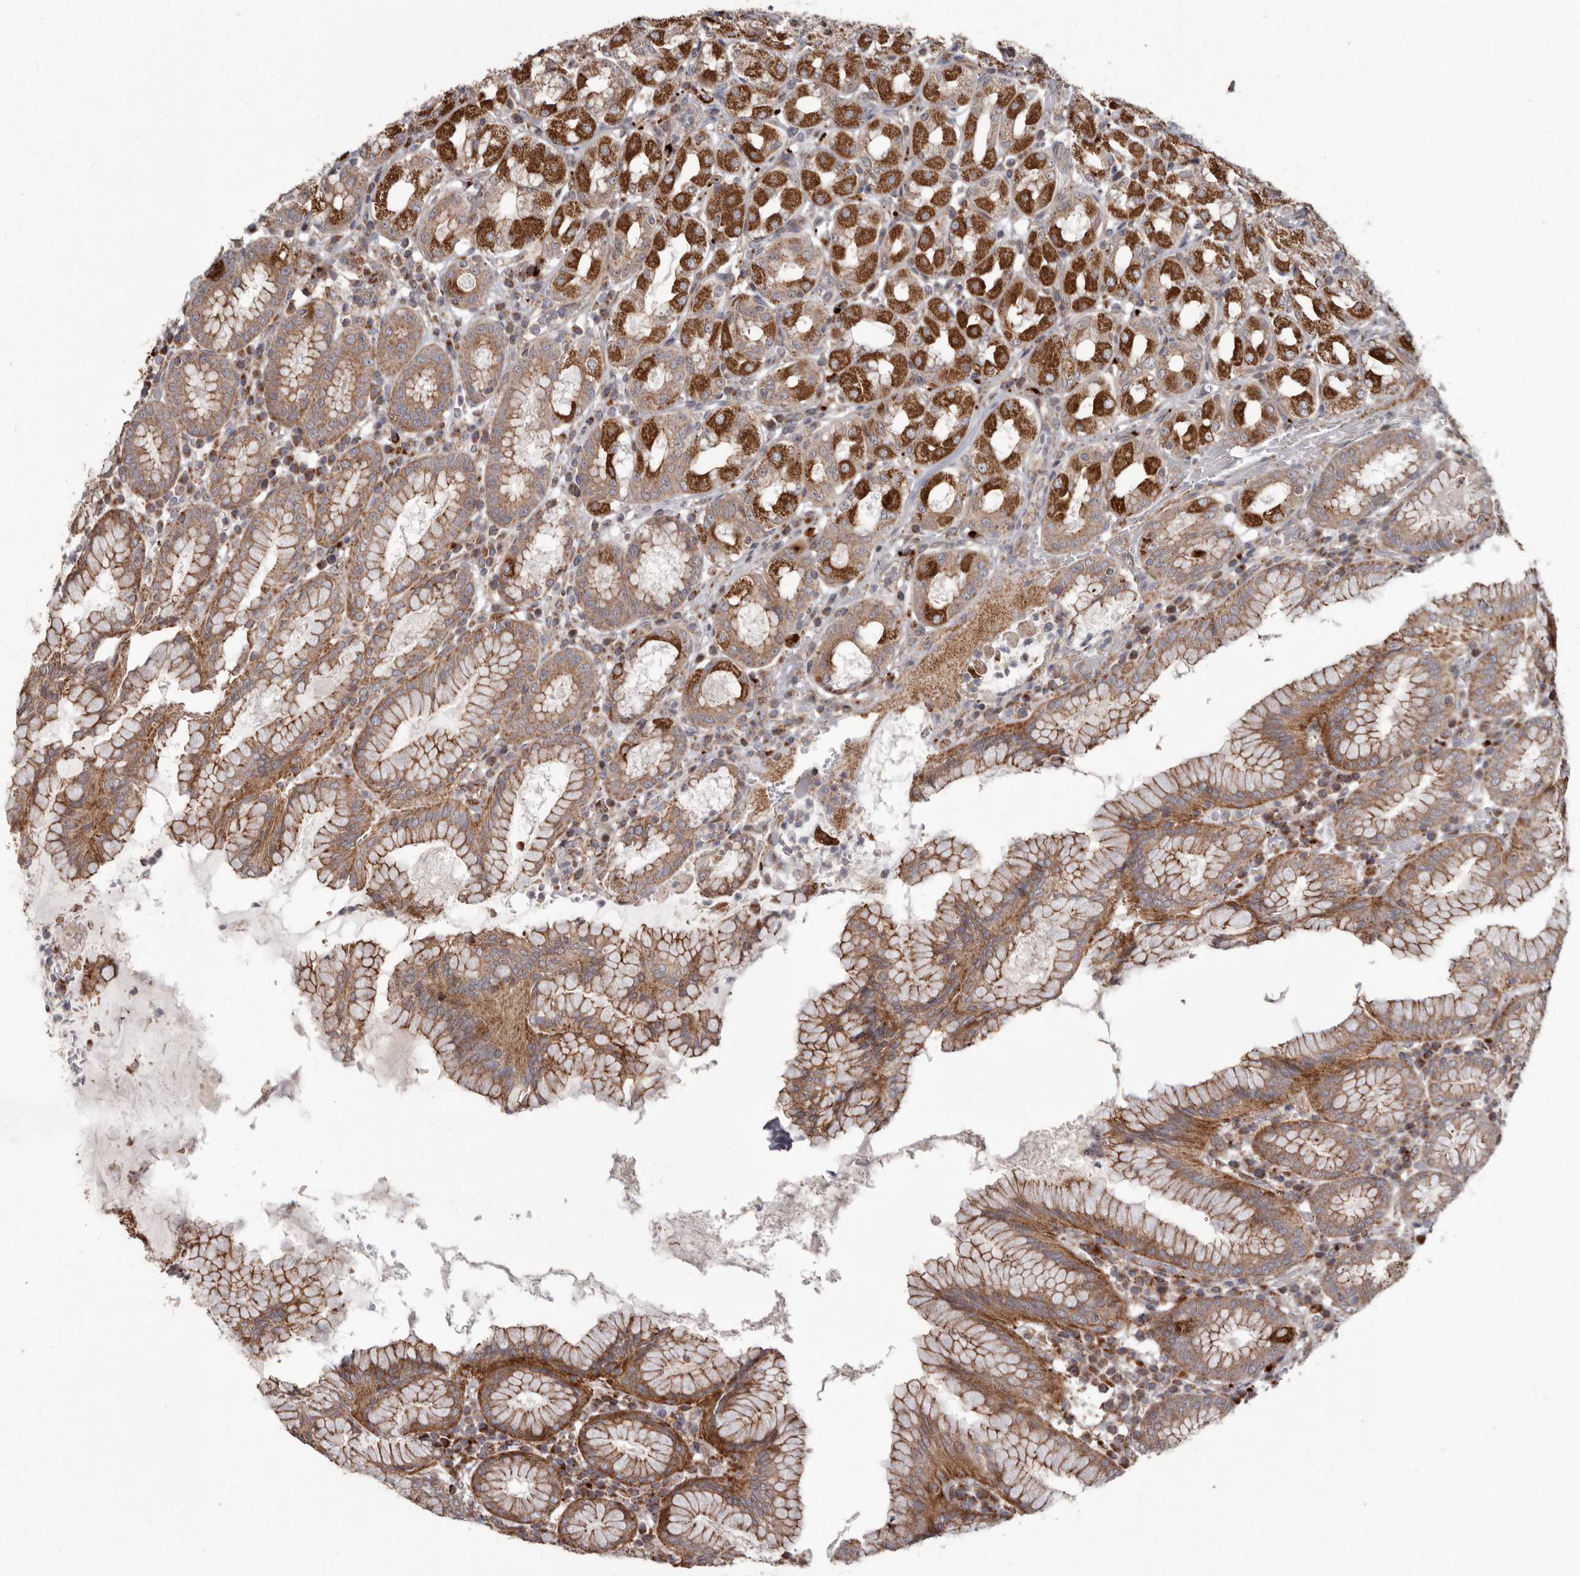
{"staining": {"intensity": "strong", "quantity": "25%-75%", "location": "cytoplasmic/membranous"}, "tissue": "stomach", "cell_type": "Glandular cells", "image_type": "normal", "snomed": [{"axis": "morphology", "description": "Normal tissue, NOS"}, {"axis": "topography", "description": "Stomach"}, {"axis": "topography", "description": "Stomach, lower"}], "caption": "Protein analysis of unremarkable stomach shows strong cytoplasmic/membranous staining in approximately 25%-75% of glandular cells. Immunohistochemistry (ihc) stains the protein of interest in brown and the nuclei are stained blue.", "gene": "NUP43", "patient": {"sex": "female", "age": 56}}